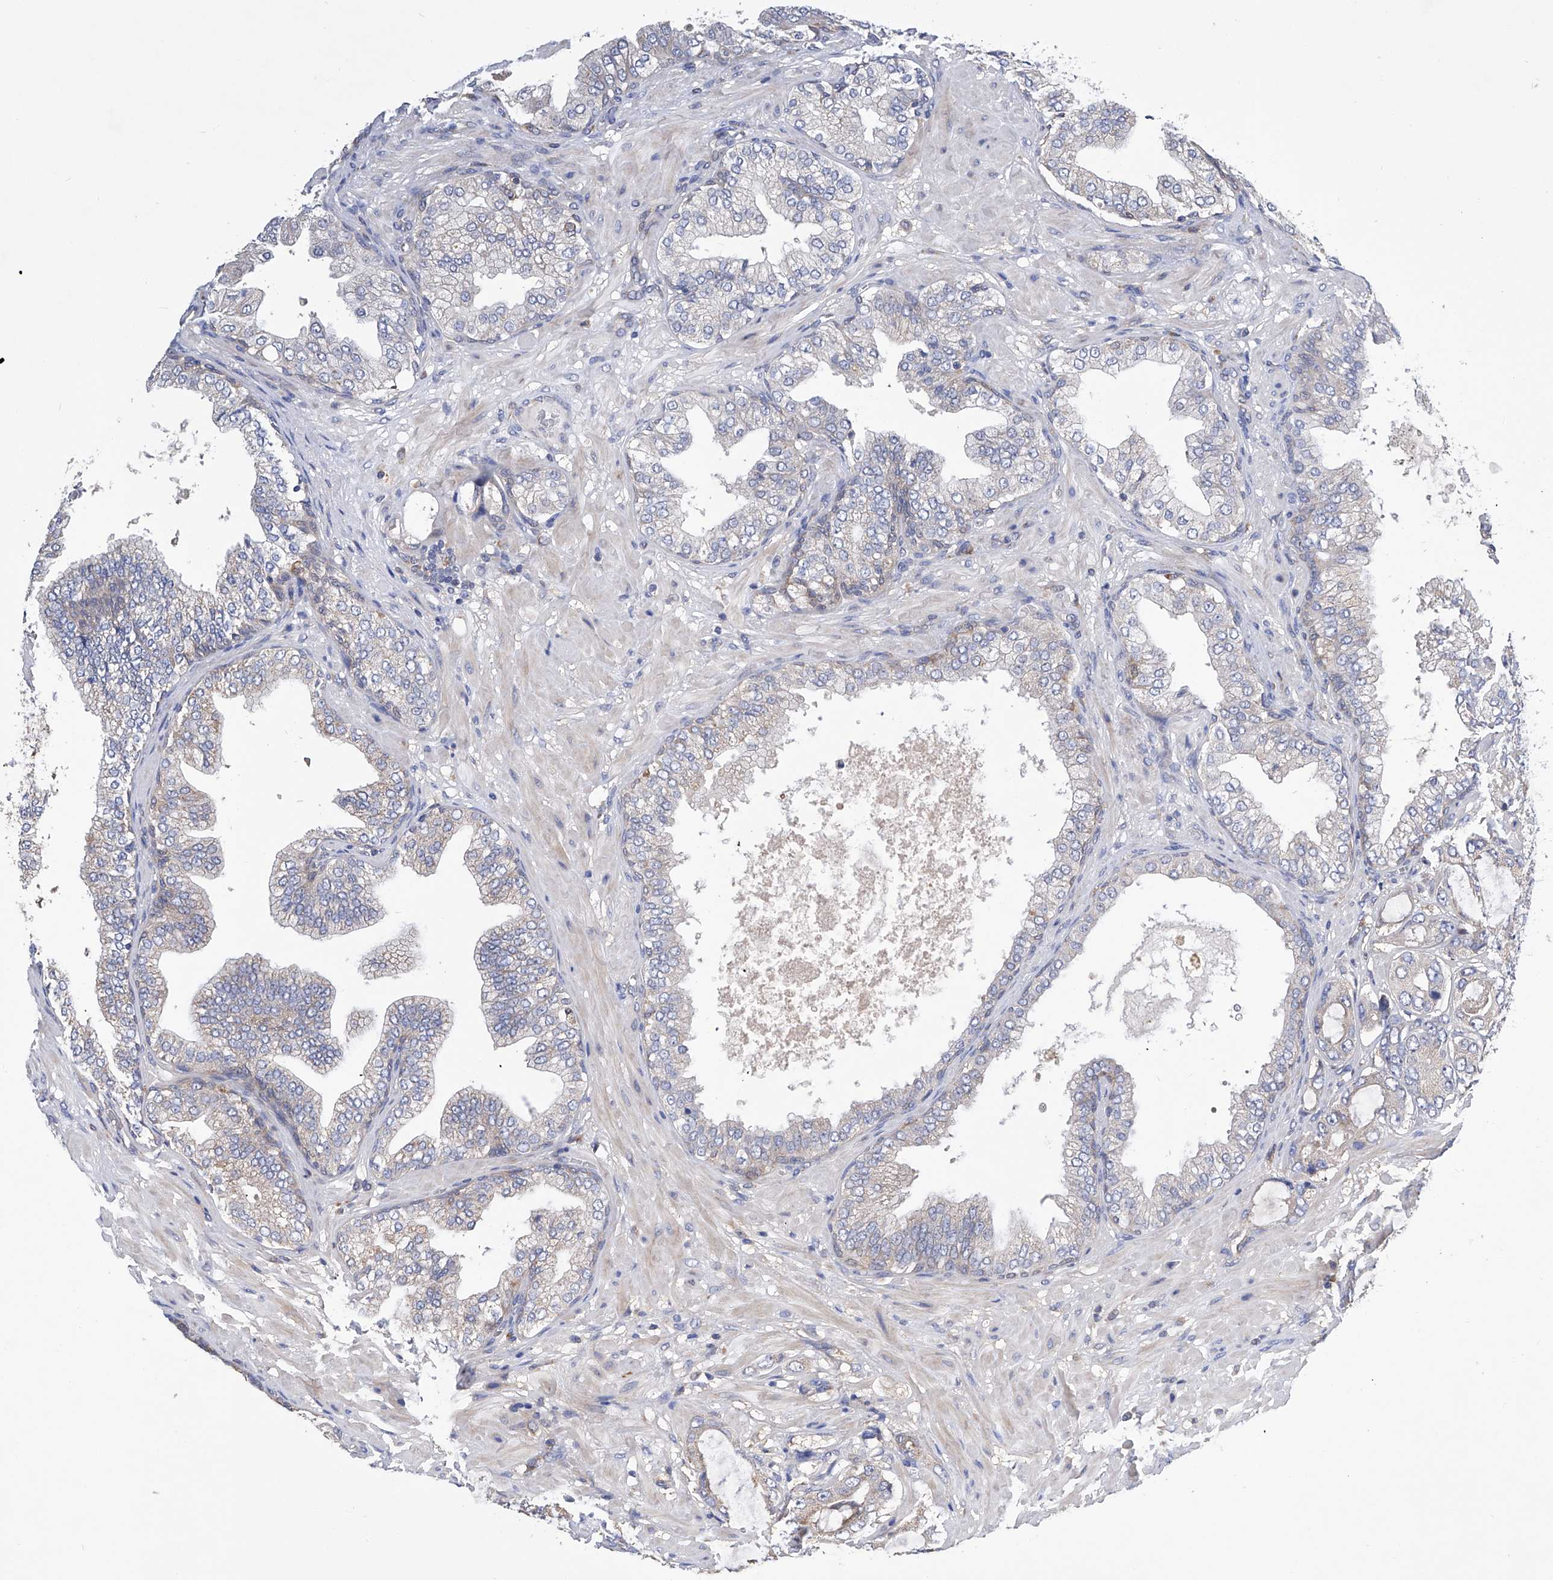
{"staining": {"intensity": "weak", "quantity": "<25%", "location": "cytoplasmic/membranous"}, "tissue": "prostate cancer", "cell_type": "Tumor cells", "image_type": "cancer", "snomed": [{"axis": "morphology", "description": "Adenocarcinoma, High grade"}, {"axis": "topography", "description": "Prostate"}], "caption": "Tumor cells show no significant positivity in adenocarcinoma (high-grade) (prostate).", "gene": "SPATA20", "patient": {"sex": "male", "age": 59}}